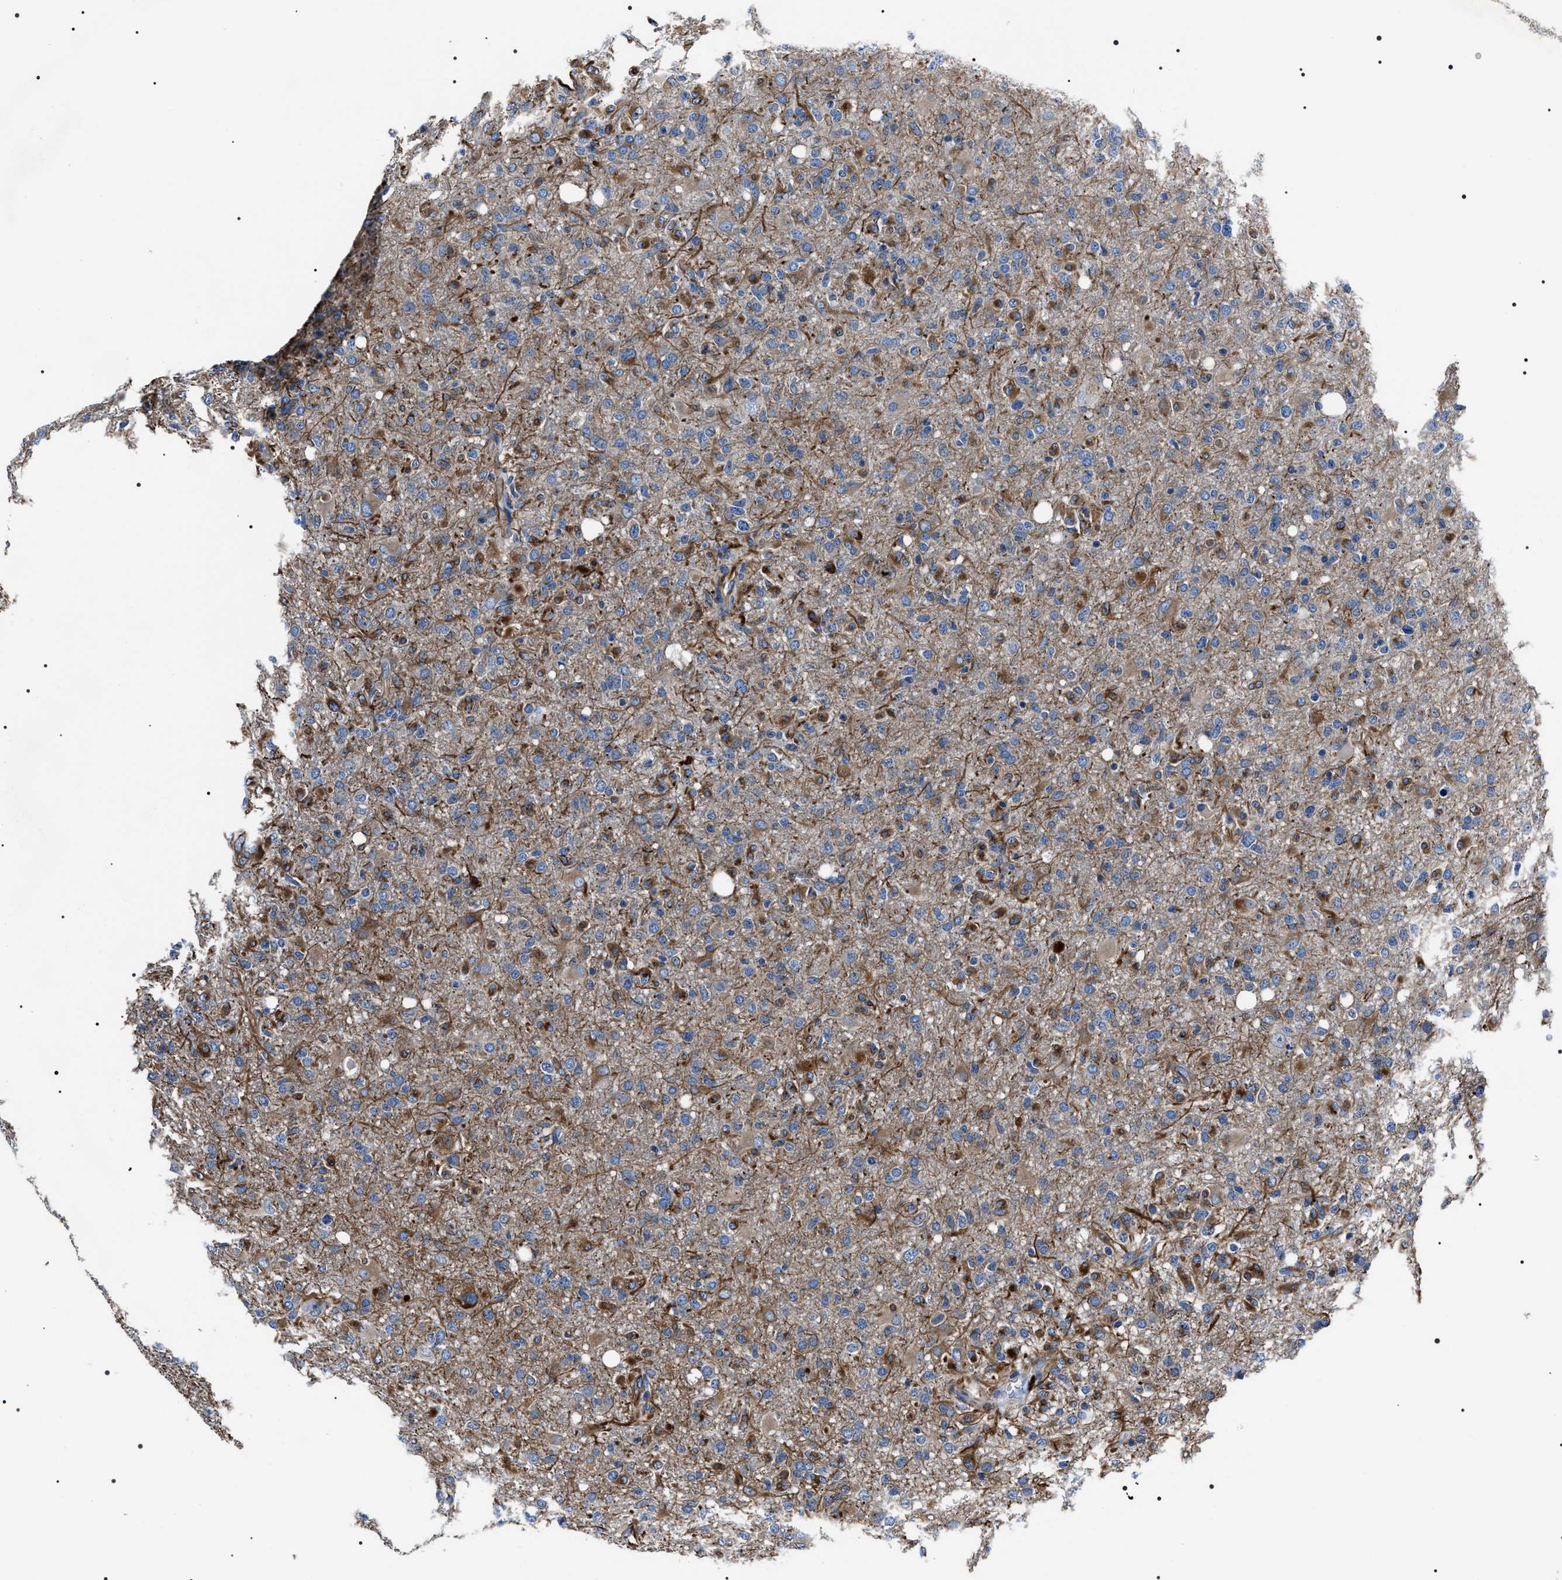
{"staining": {"intensity": "moderate", "quantity": "25%-75%", "location": "cytoplasmic/membranous"}, "tissue": "glioma", "cell_type": "Tumor cells", "image_type": "cancer", "snomed": [{"axis": "morphology", "description": "Glioma, malignant, High grade"}, {"axis": "topography", "description": "Brain"}], "caption": "Tumor cells exhibit moderate cytoplasmic/membranous staining in about 25%-75% of cells in glioma.", "gene": "BAG2", "patient": {"sex": "female", "age": 57}}